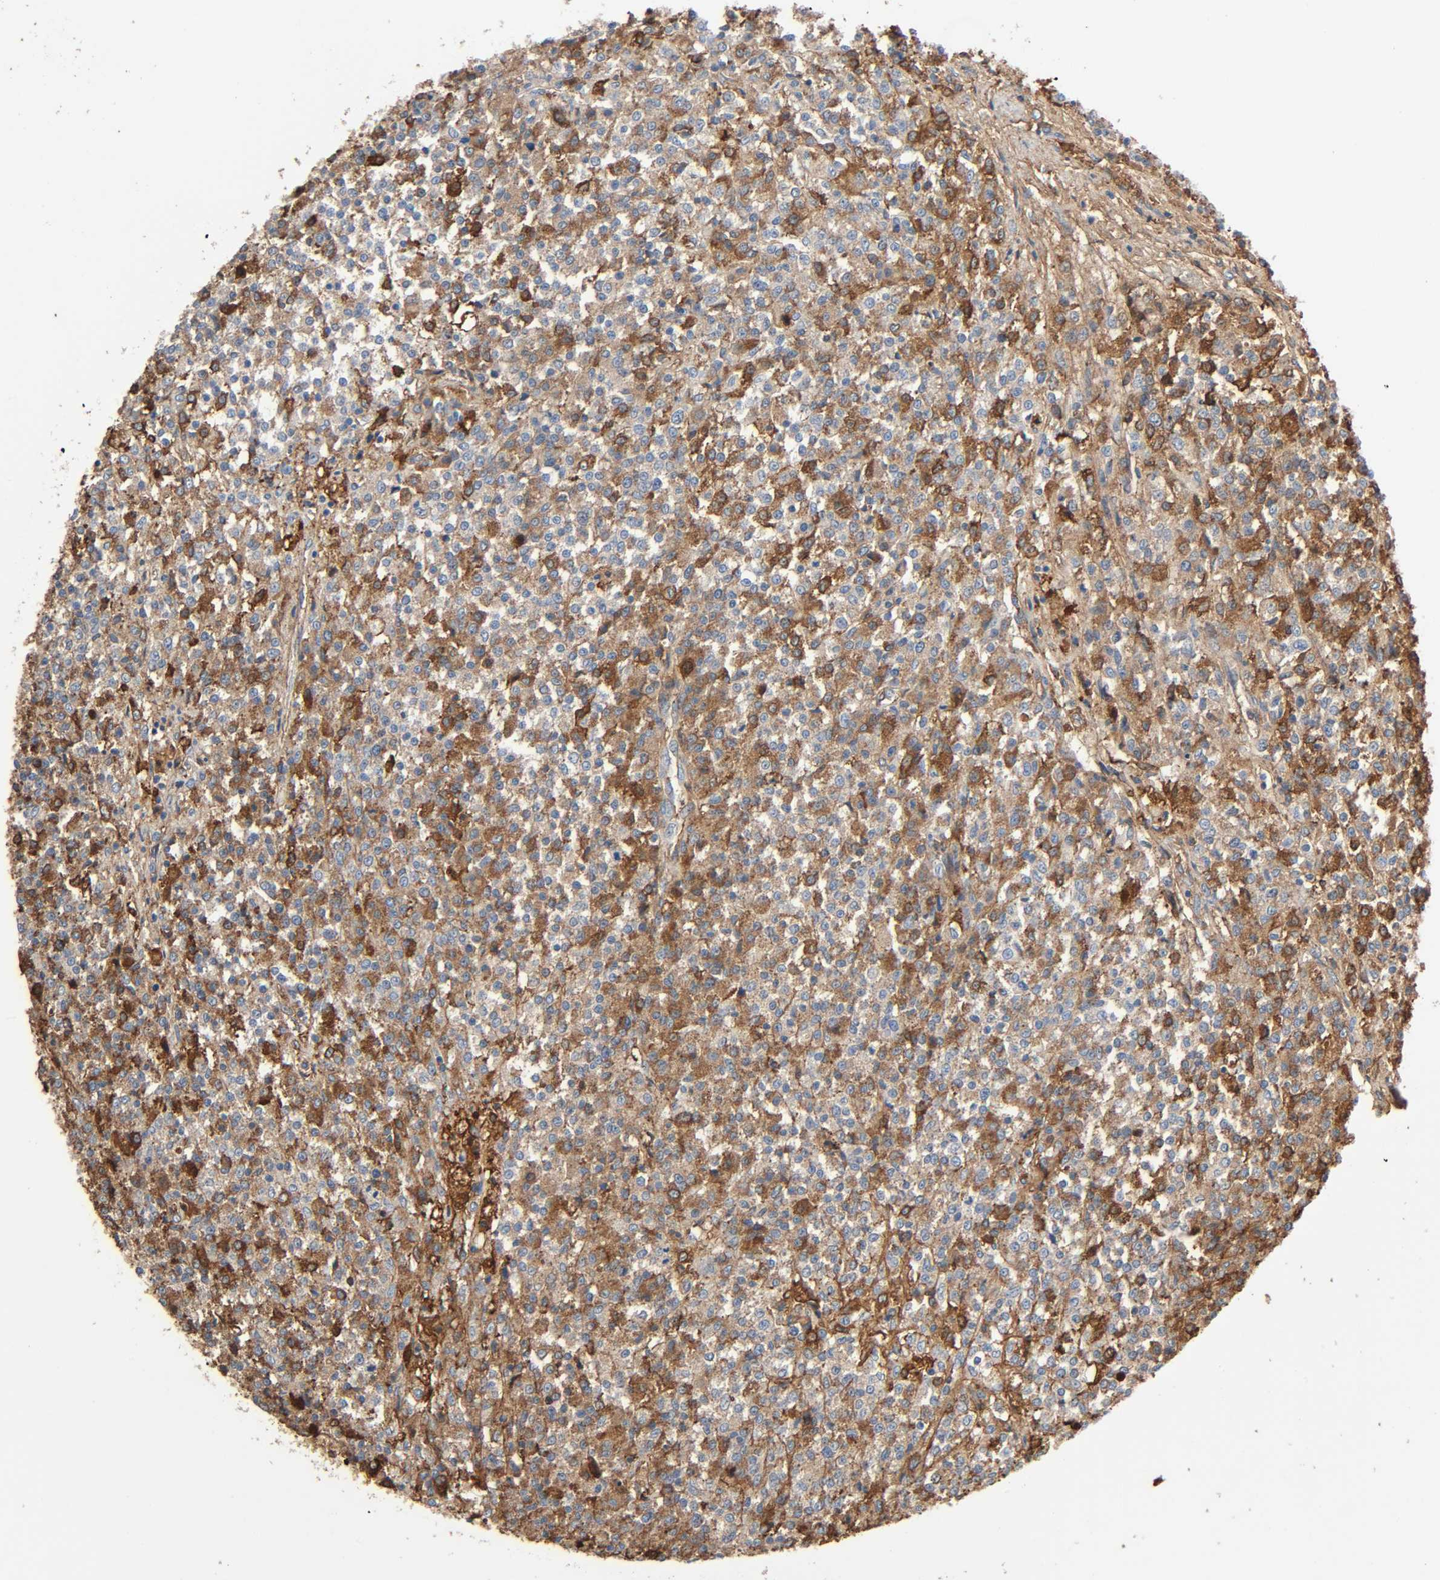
{"staining": {"intensity": "strong", "quantity": "25%-75%", "location": "cytoplasmic/membranous"}, "tissue": "testis cancer", "cell_type": "Tumor cells", "image_type": "cancer", "snomed": [{"axis": "morphology", "description": "Seminoma, NOS"}, {"axis": "topography", "description": "Testis"}], "caption": "Brown immunohistochemical staining in testis cancer displays strong cytoplasmic/membranous expression in about 25%-75% of tumor cells.", "gene": "C3", "patient": {"sex": "male", "age": 59}}